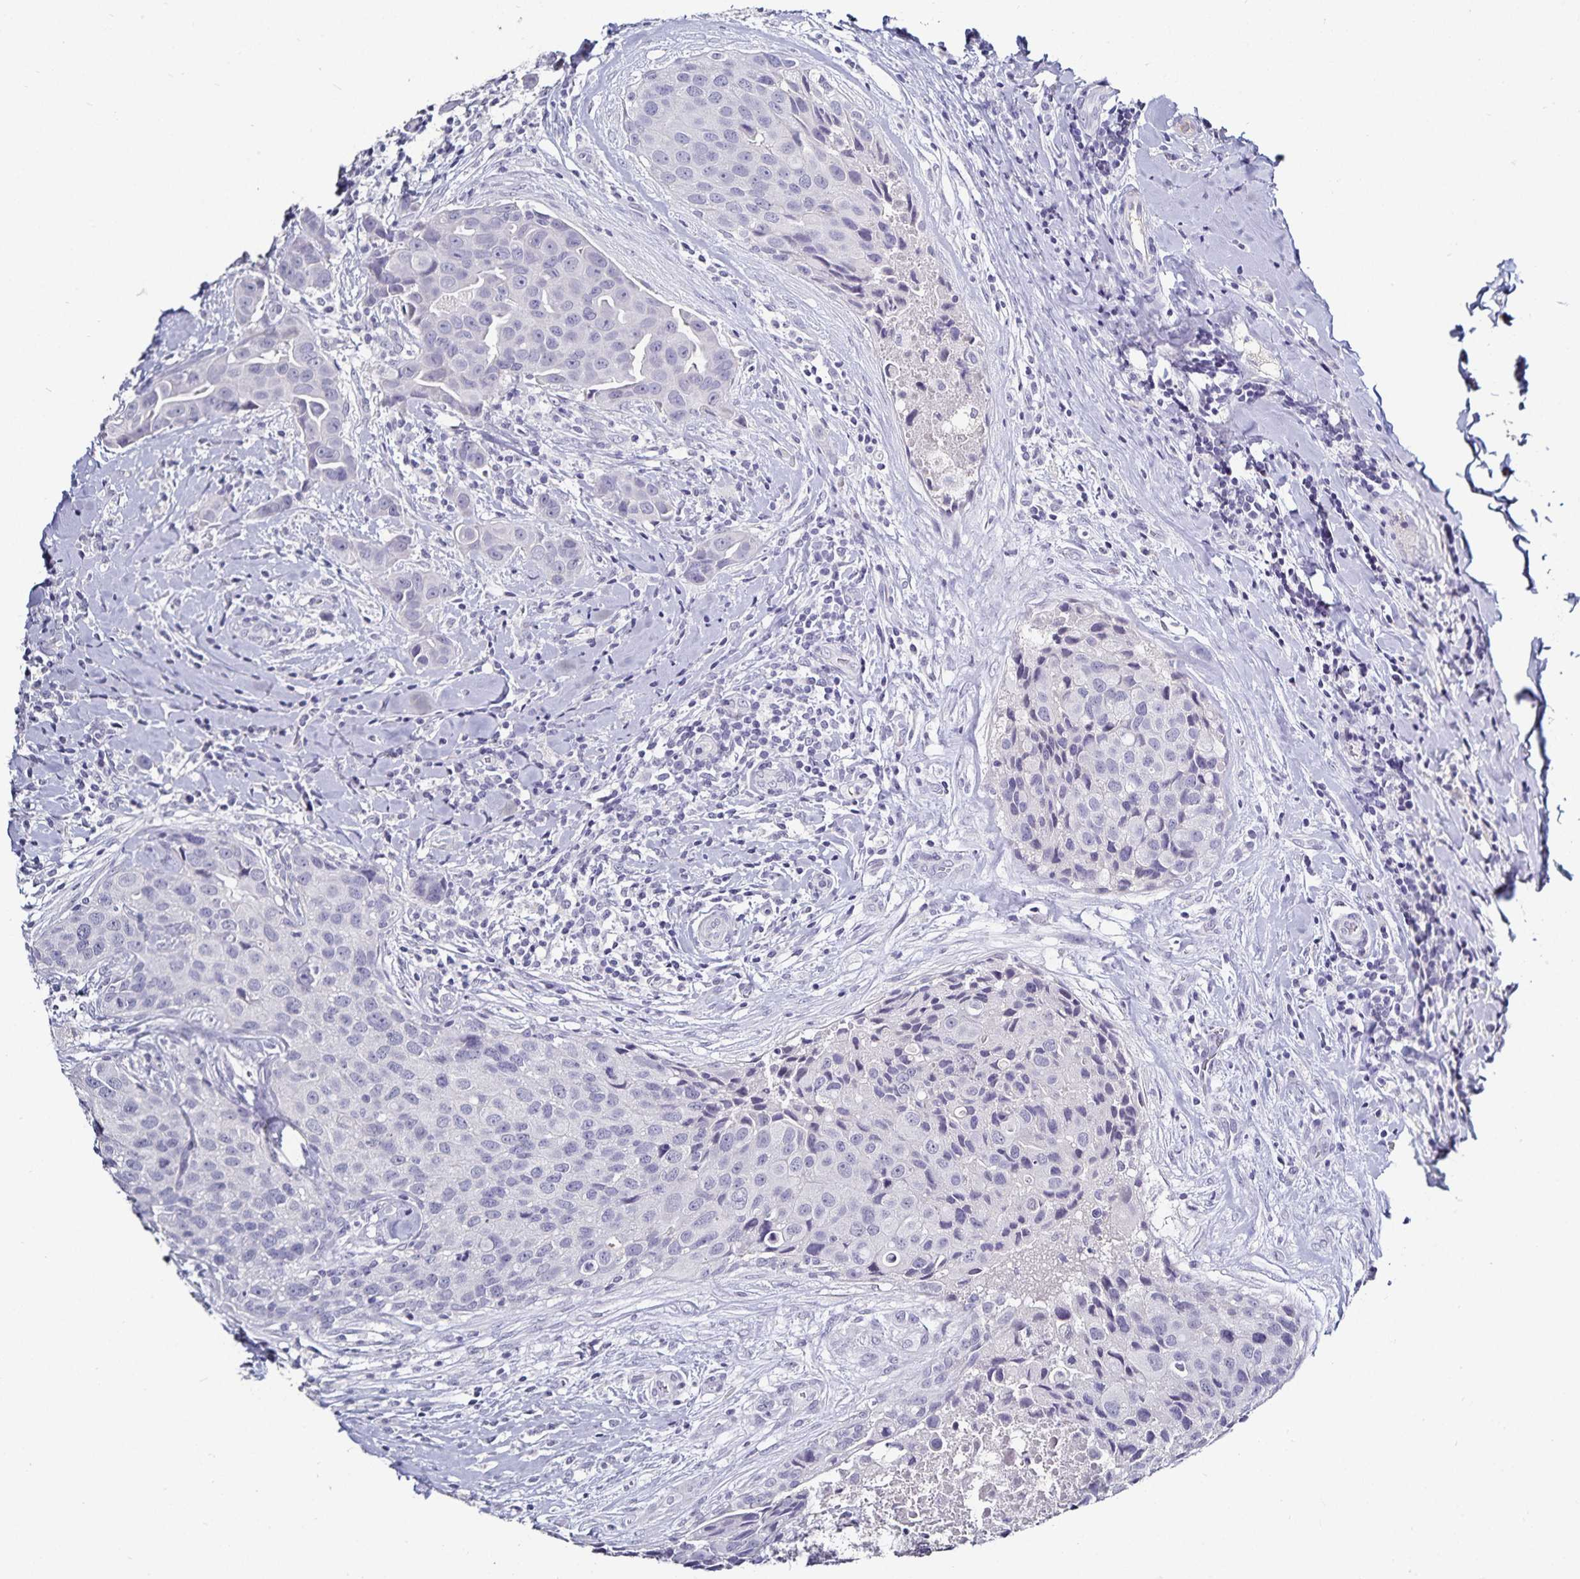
{"staining": {"intensity": "negative", "quantity": "none", "location": "none"}, "tissue": "breast cancer", "cell_type": "Tumor cells", "image_type": "cancer", "snomed": [{"axis": "morphology", "description": "Duct carcinoma"}, {"axis": "topography", "description": "Breast"}], "caption": "Breast intraductal carcinoma stained for a protein using immunohistochemistry (IHC) demonstrates no expression tumor cells.", "gene": "TTR", "patient": {"sex": "female", "age": 24}}